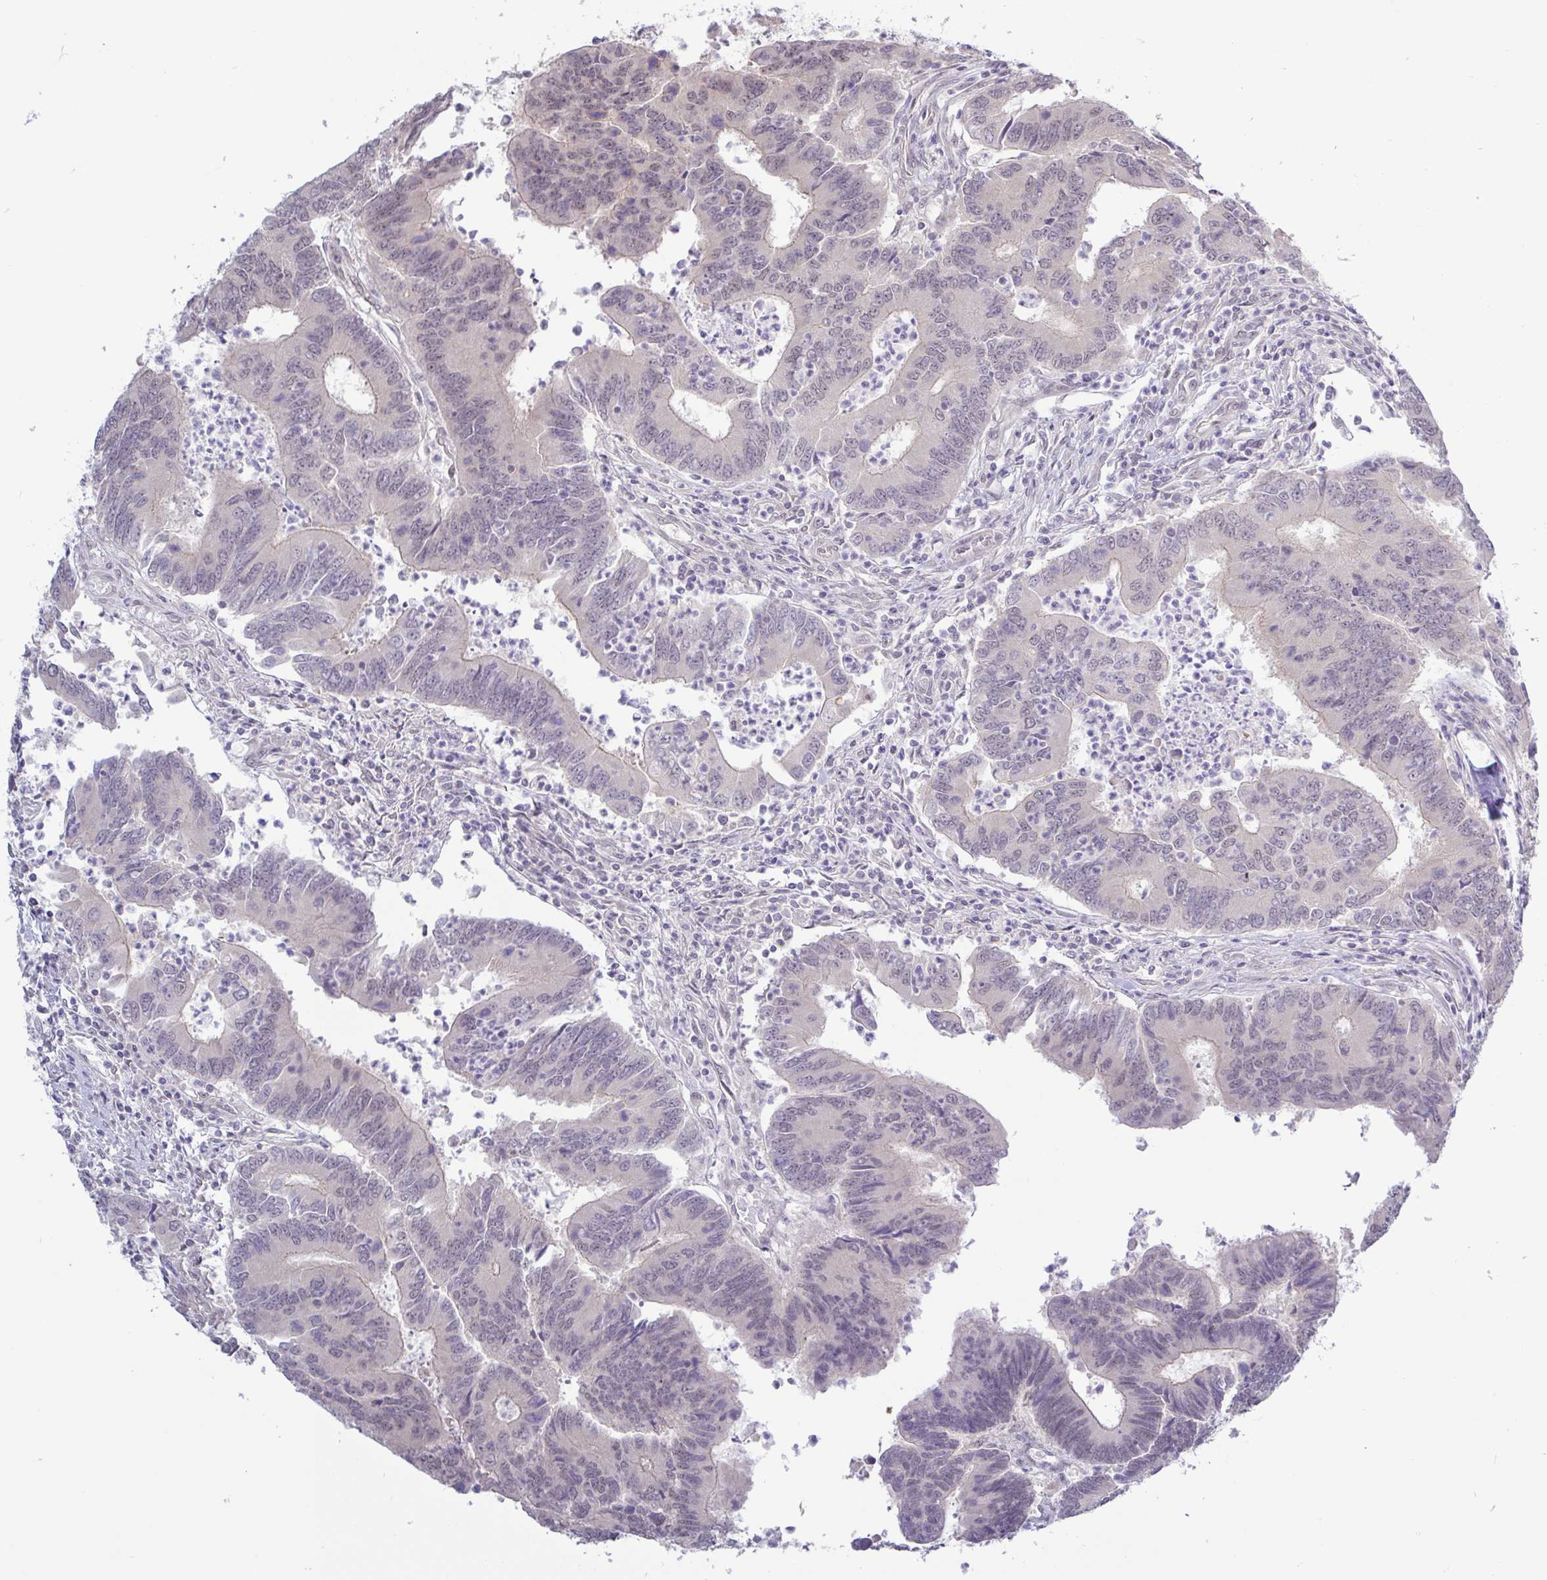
{"staining": {"intensity": "negative", "quantity": "none", "location": "none"}, "tissue": "colorectal cancer", "cell_type": "Tumor cells", "image_type": "cancer", "snomed": [{"axis": "morphology", "description": "Adenocarcinoma, NOS"}, {"axis": "topography", "description": "Colon"}], "caption": "A micrograph of human colorectal cancer is negative for staining in tumor cells.", "gene": "HYPK", "patient": {"sex": "female", "age": 67}}